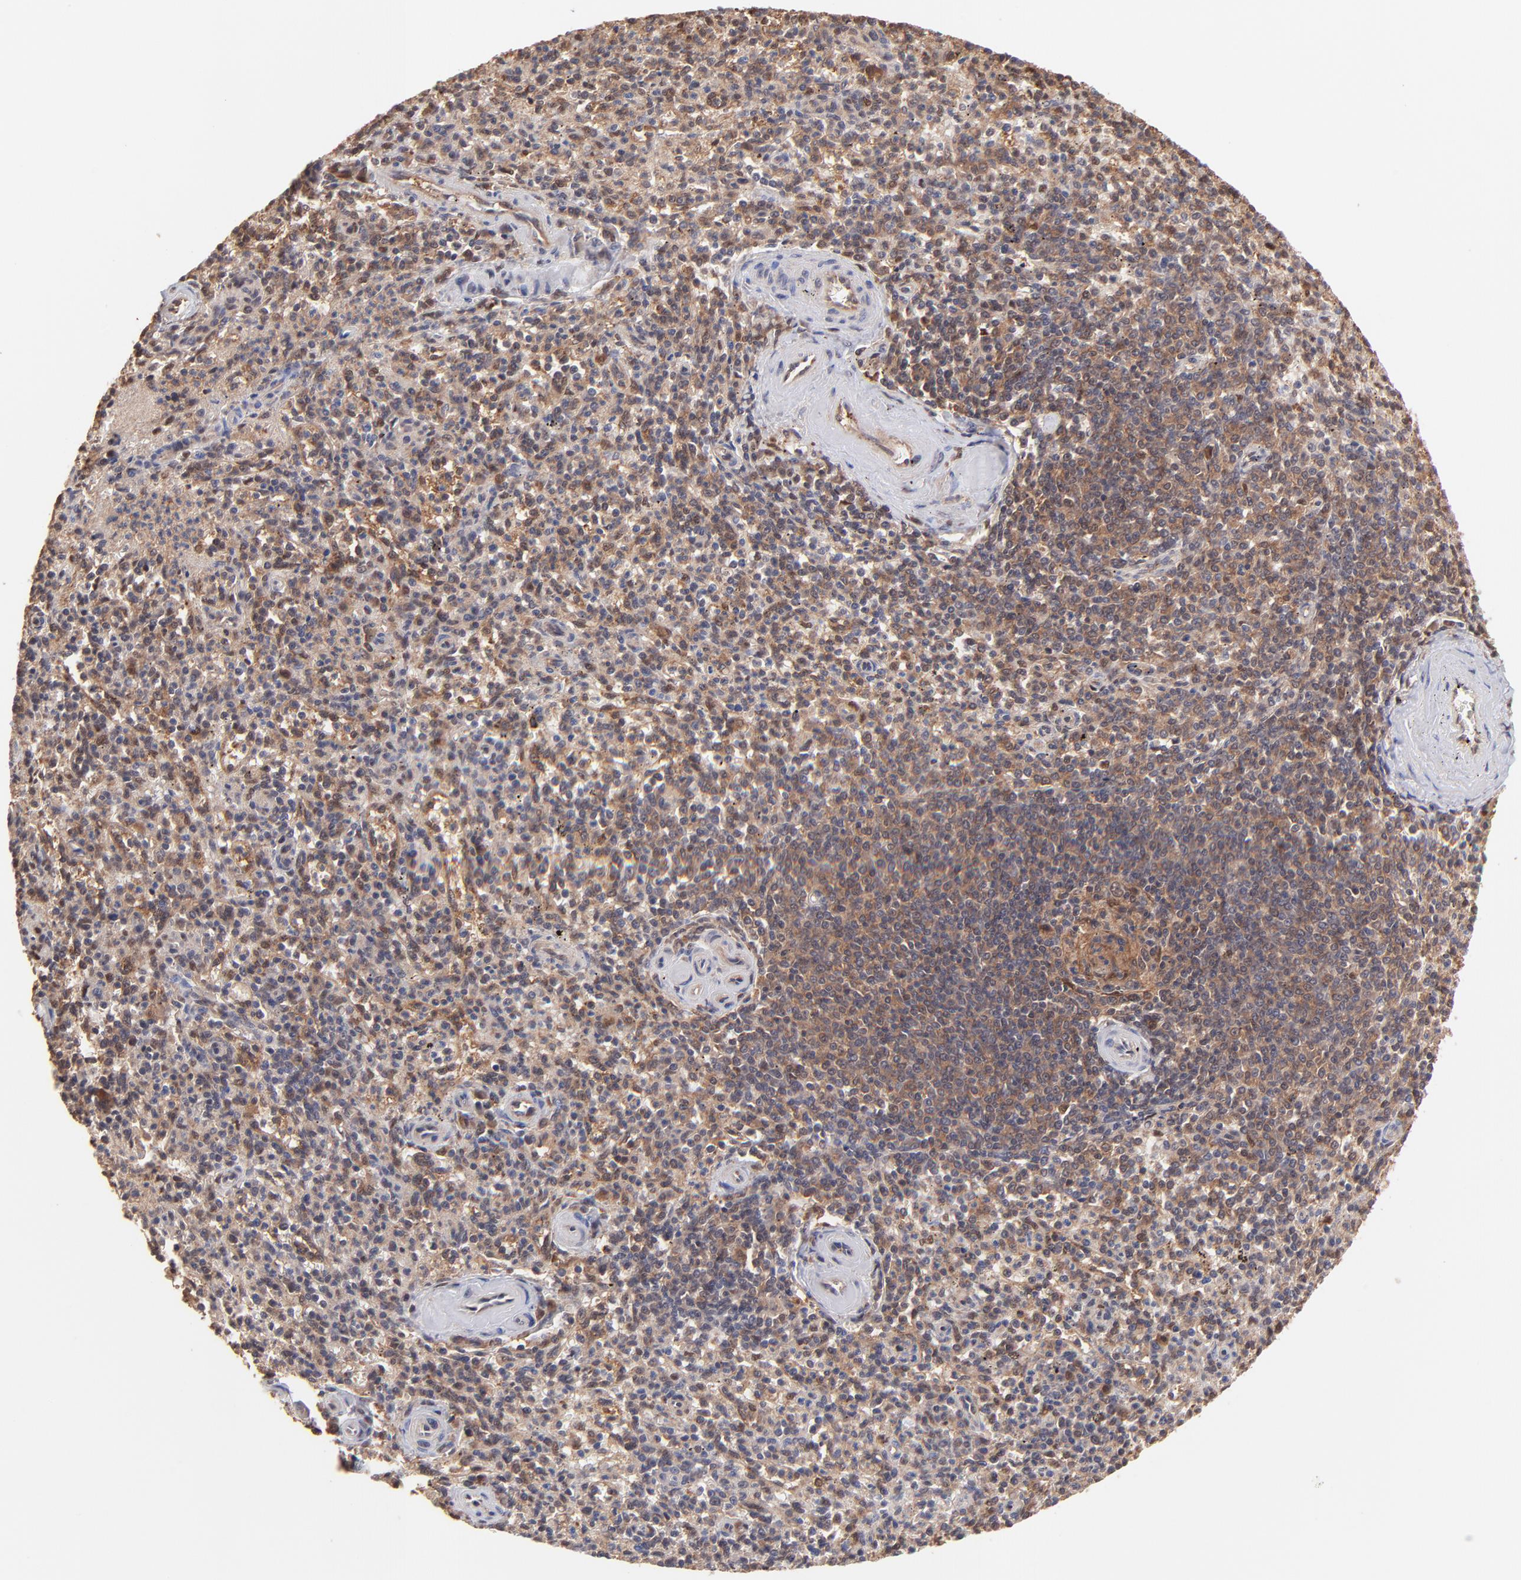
{"staining": {"intensity": "moderate", "quantity": "25%-75%", "location": "cytoplasmic/membranous"}, "tissue": "spleen", "cell_type": "Cells in red pulp", "image_type": "normal", "snomed": [{"axis": "morphology", "description": "Normal tissue, NOS"}, {"axis": "topography", "description": "Spleen"}], "caption": "This micrograph demonstrates immunohistochemistry staining of normal human spleen, with medium moderate cytoplasmic/membranous staining in about 25%-75% of cells in red pulp.", "gene": "PSMA6", "patient": {"sex": "male", "age": 72}}